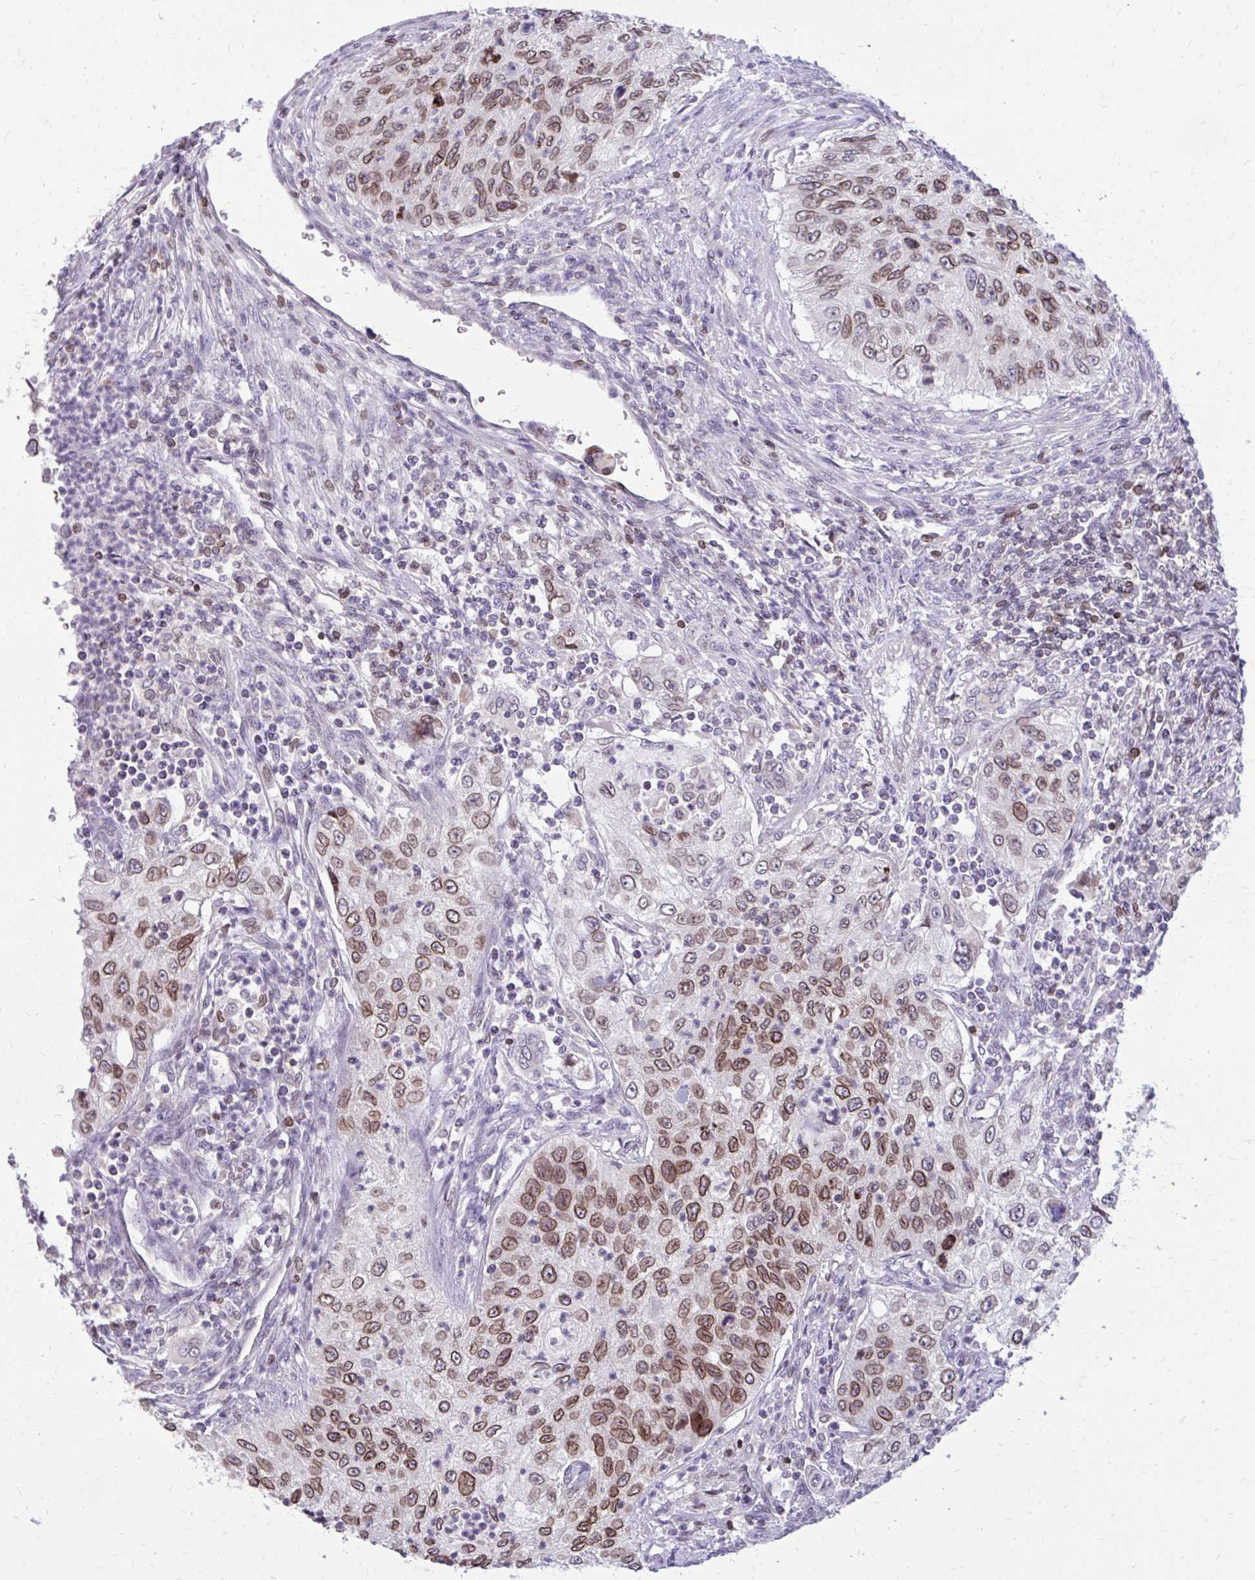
{"staining": {"intensity": "moderate", "quantity": ">75%", "location": "cytoplasmic/membranous,nuclear"}, "tissue": "urothelial cancer", "cell_type": "Tumor cells", "image_type": "cancer", "snomed": [{"axis": "morphology", "description": "Urothelial carcinoma, High grade"}, {"axis": "topography", "description": "Urinary bladder"}], "caption": "Human urothelial cancer stained with a protein marker shows moderate staining in tumor cells.", "gene": "RPS6KA2", "patient": {"sex": "female", "age": 60}}